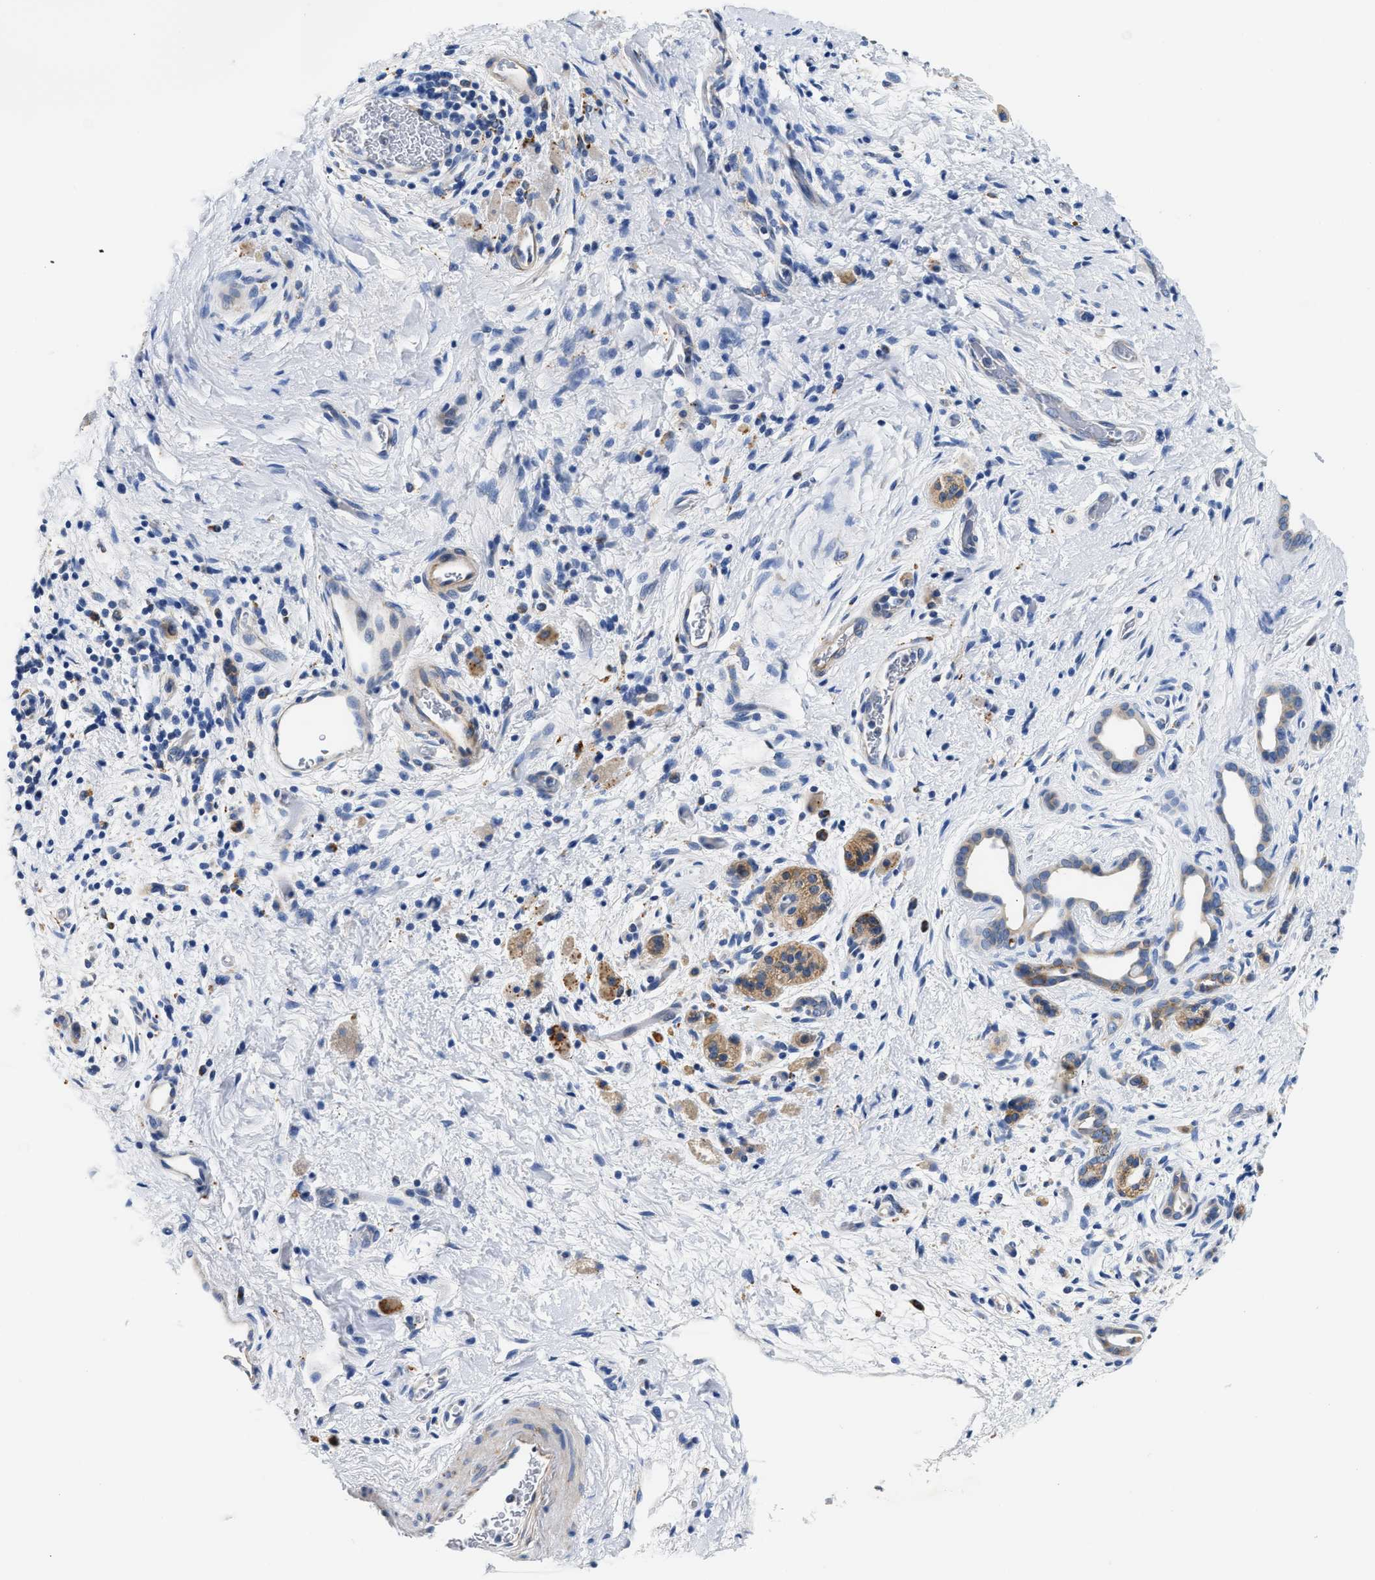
{"staining": {"intensity": "weak", "quantity": "<25%", "location": "cytoplasmic/membranous"}, "tissue": "pancreatic cancer", "cell_type": "Tumor cells", "image_type": "cancer", "snomed": [{"axis": "morphology", "description": "Adenocarcinoma, NOS"}, {"axis": "topography", "description": "Pancreas"}], "caption": "Pancreatic cancer (adenocarcinoma) was stained to show a protein in brown. There is no significant positivity in tumor cells. (Stains: DAB IHC with hematoxylin counter stain, Microscopy: brightfield microscopy at high magnification).", "gene": "ACADVL", "patient": {"sex": "male", "age": 55}}